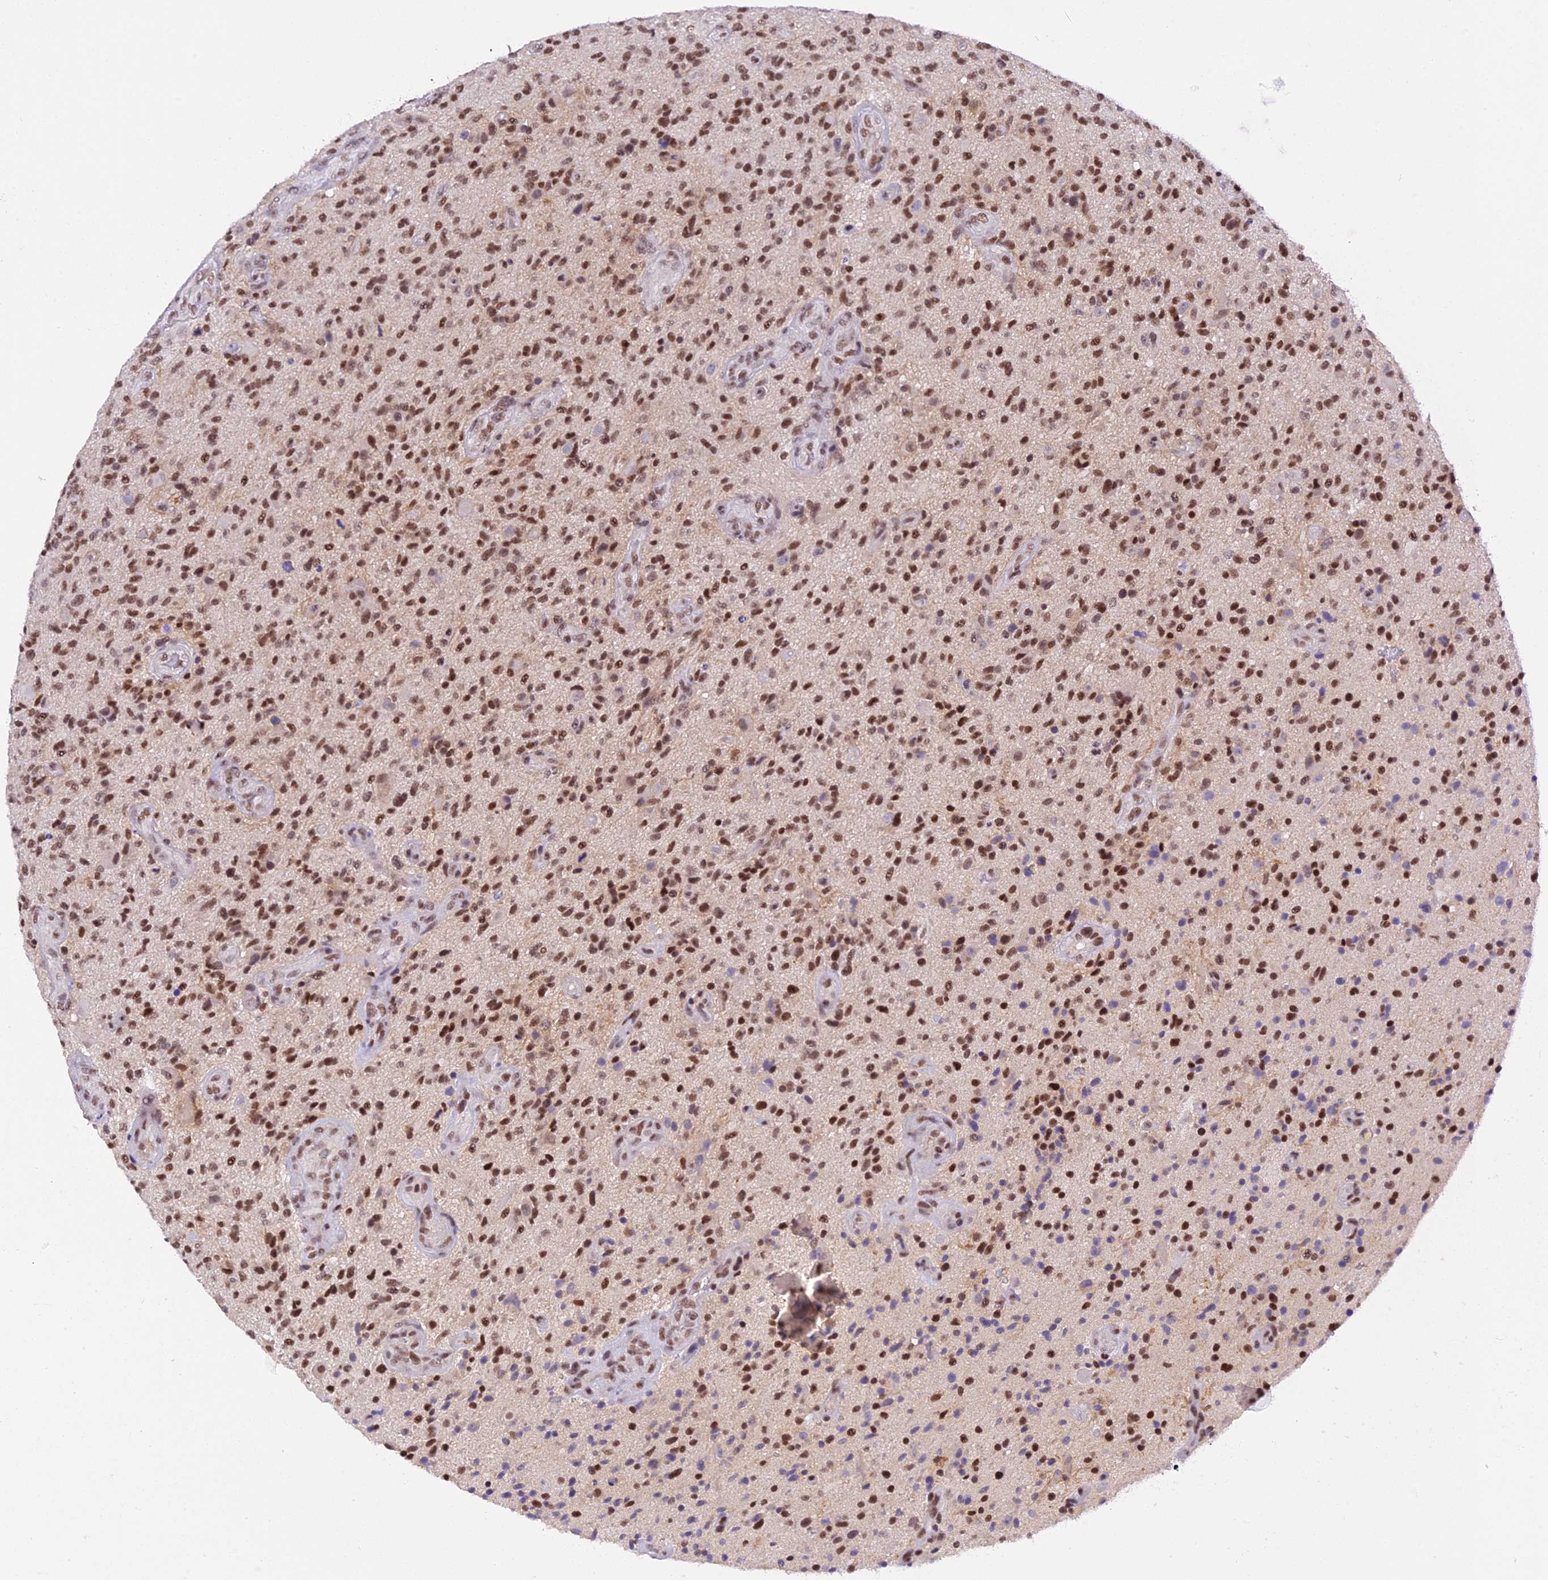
{"staining": {"intensity": "strong", "quantity": ">75%", "location": "nuclear"}, "tissue": "glioma", "cell_type": "Tumor cells", "image_type": "cancer", "snomed": [{"axis": "morphology", "description": "Glioma, malignant, High grade"}, {"axis": "topography", "description": "Brain"}], "caption": "The image reveals immunohistochemical staining of glioma. There is strong nuclear expression is present in approximately >75% of tumor cells. Using DAB (3,3'-diaminobenzidine) (brown) and hematoxylin (blue) stains, captured at high magnification using brightfield microscopy.", "gene": "THAP11", "patient": {"sex": "male", "age": 47}}